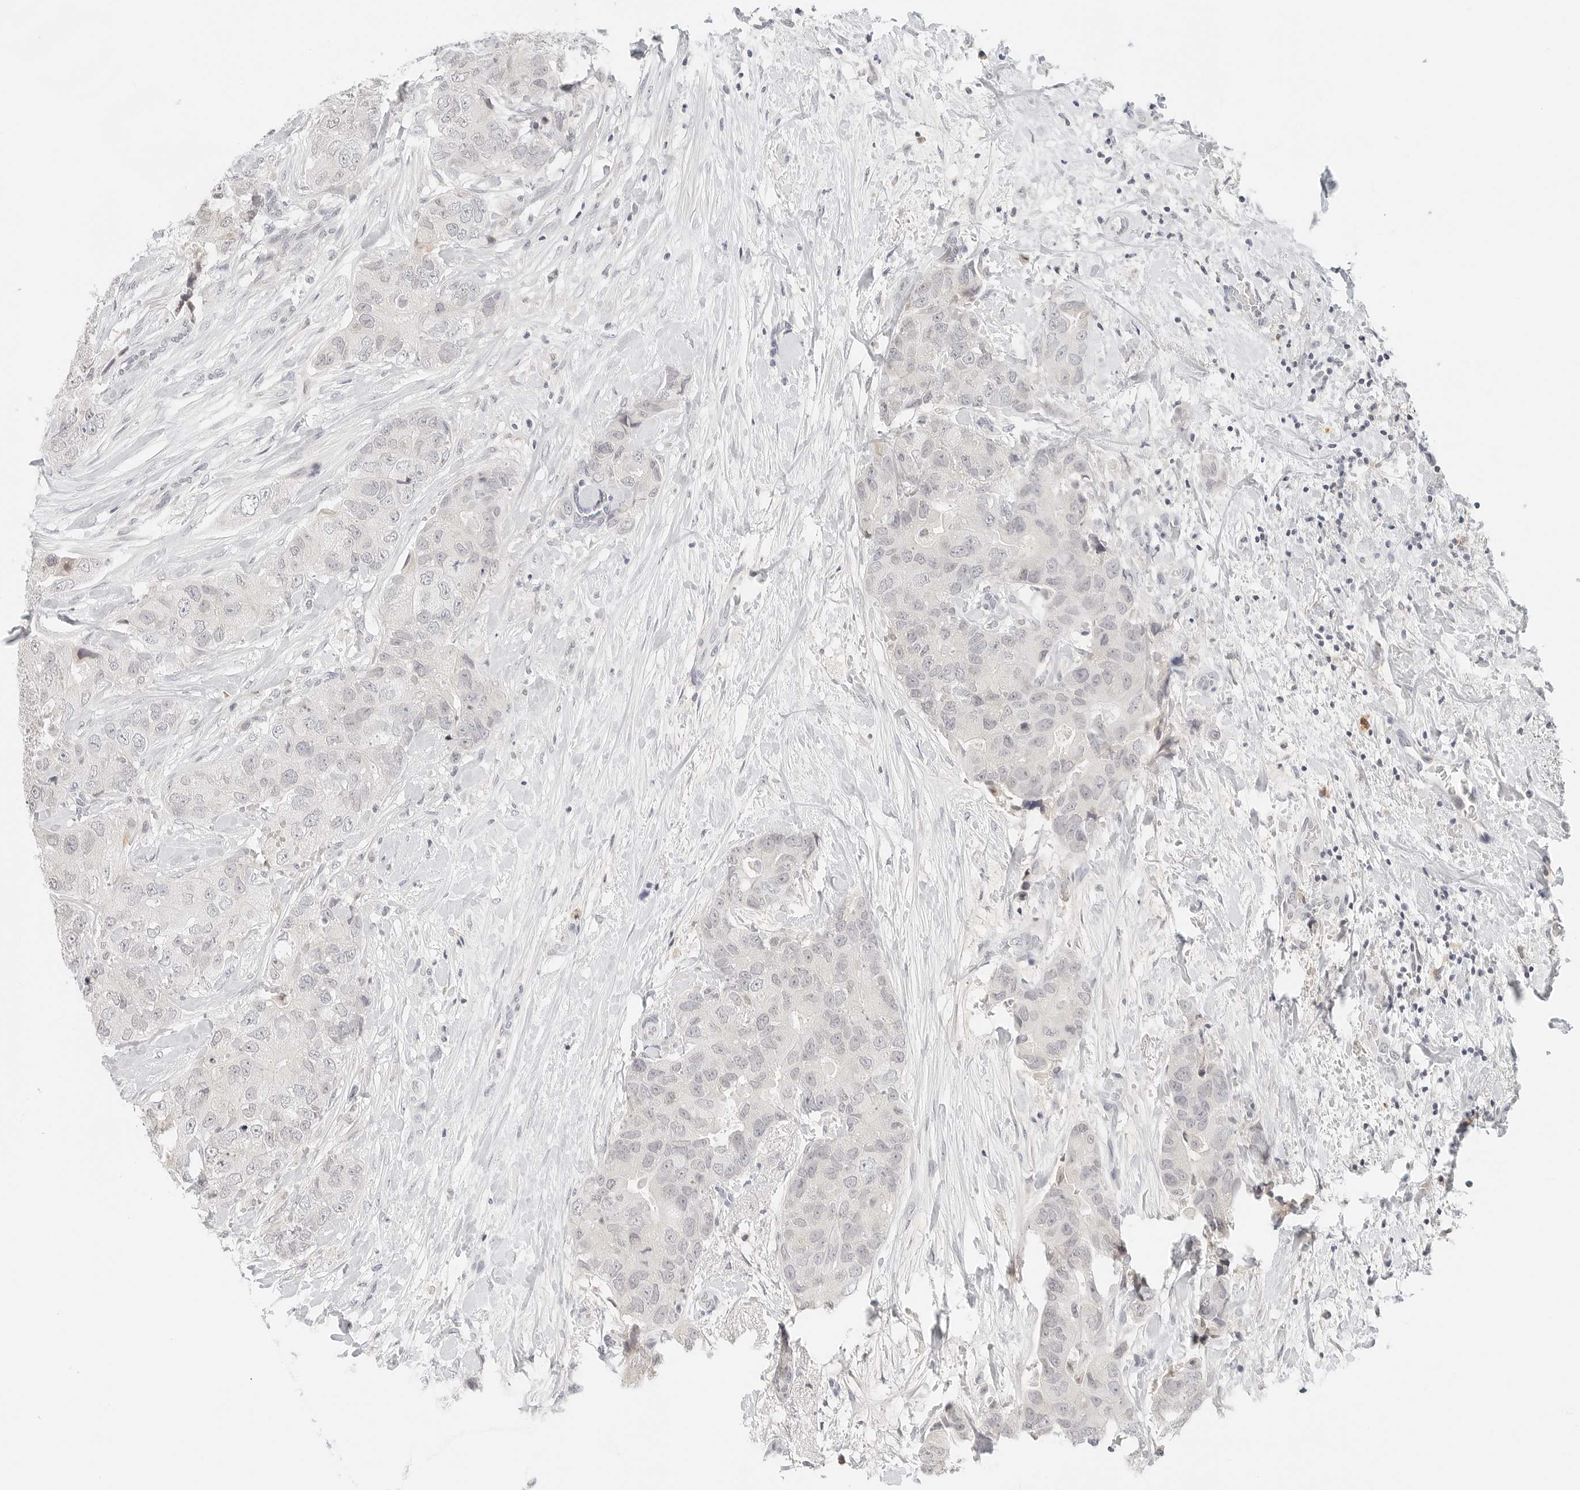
{"staining": {"intensity": "negative", "quantity": "none", "location": "none"}, "tissue": "breast cancer", "cell_type": "Tumor cells", "image_type": "cancer", "snomed": [{"axis": "morphology", "description": "Duct carcinoma"}, {"axis": "topography", "description": "Breast"}], "caption": "Histopathology image shows no significant protein staining in tumor cells of breast cancer.", "gene": "NEO1", "patient": {"sex": "female", "age": 62}}